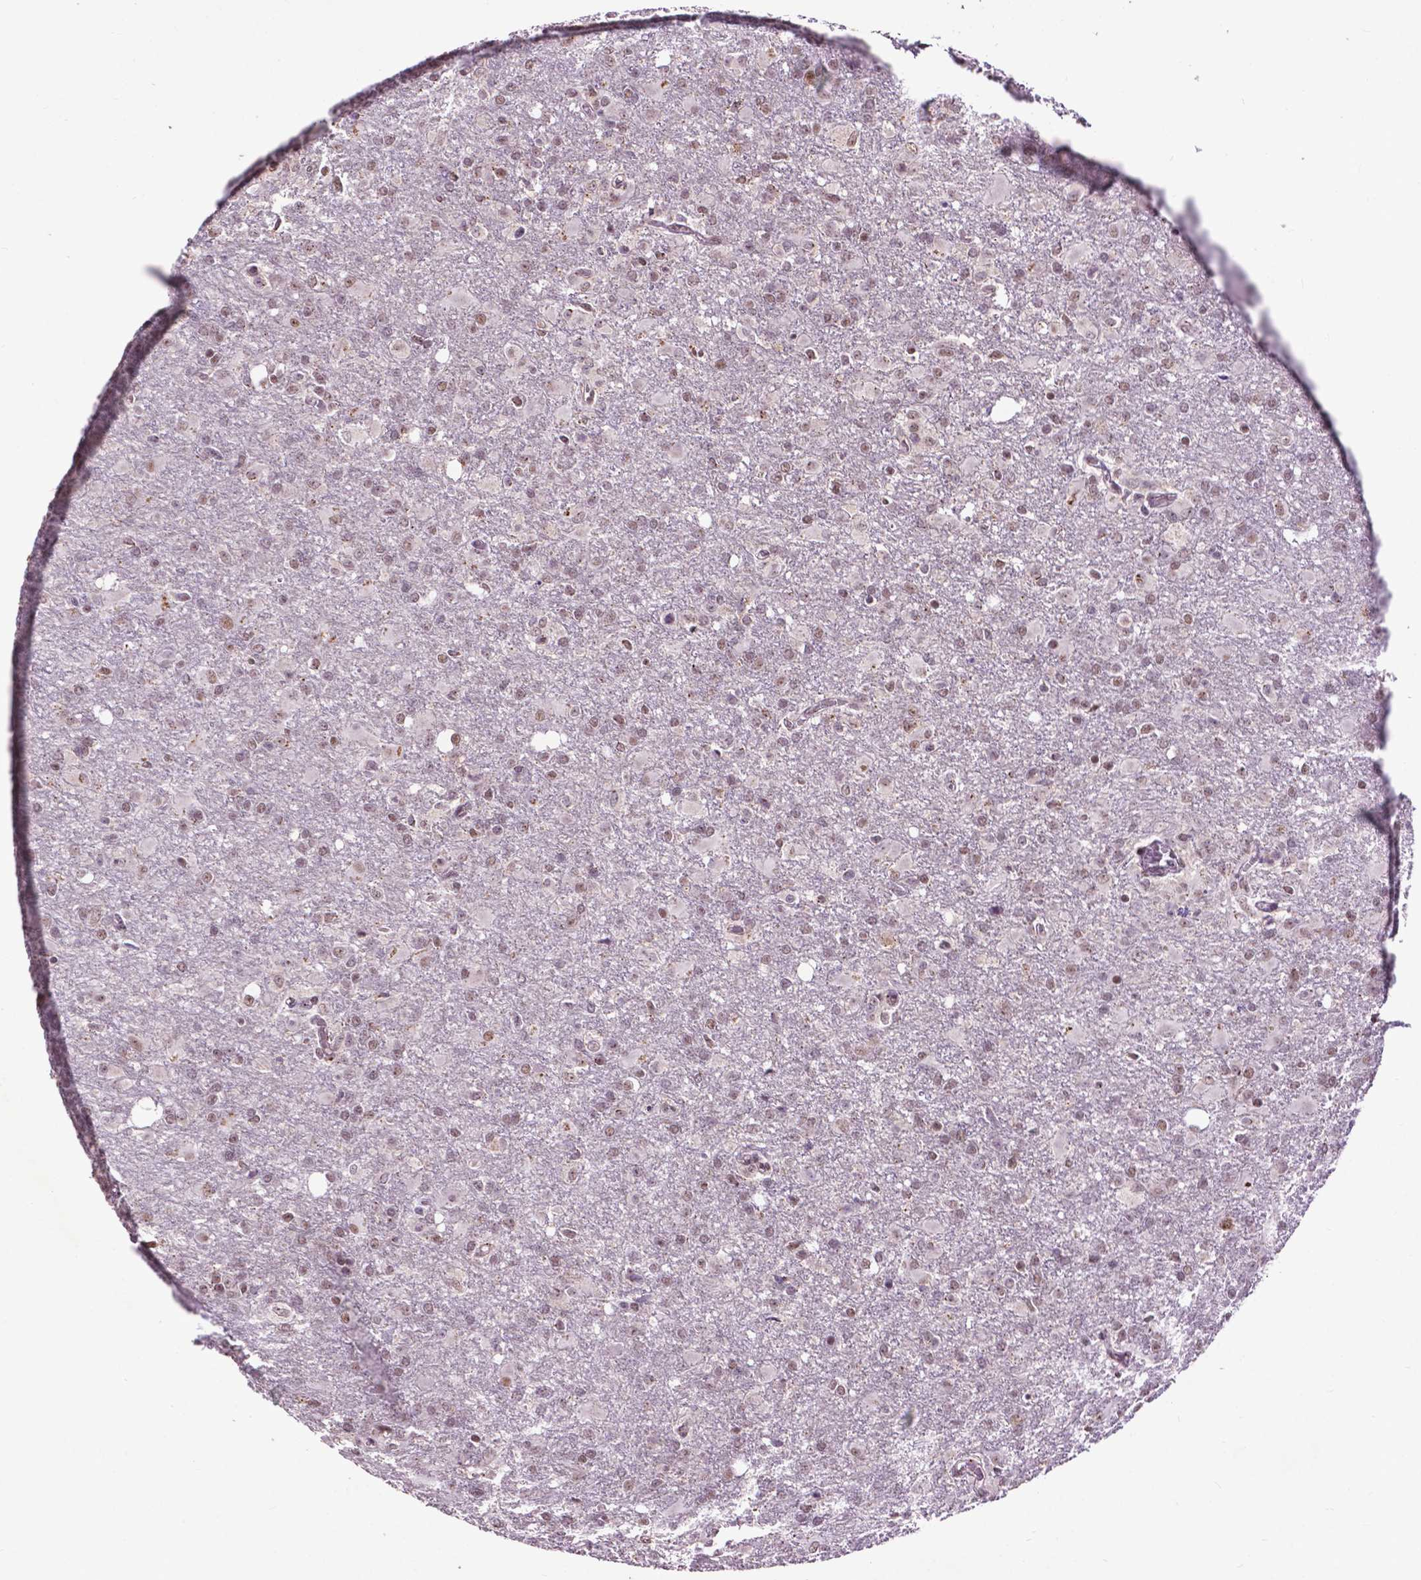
{"staining": {"intensity": "moderate", "quantity": "25%-75%", "location": "nuclear"}, "tissue": "glioma", "cell_type": "Tumor cells", "image_type": "cancer", "snomed": [{"axis": "morphology", "description": "Glioma, malignant, High grade"}, {"axis": "topography", "description": "Brain"}], "caption": "Approximately 25%-75% of tumor cells in high-grade glioma (malignant) display moderate nuclear protein staining as visualized by brown immunohistochemical staining.", "gene": "EAF1", "patient": {"sex": "male", "age": 68}}